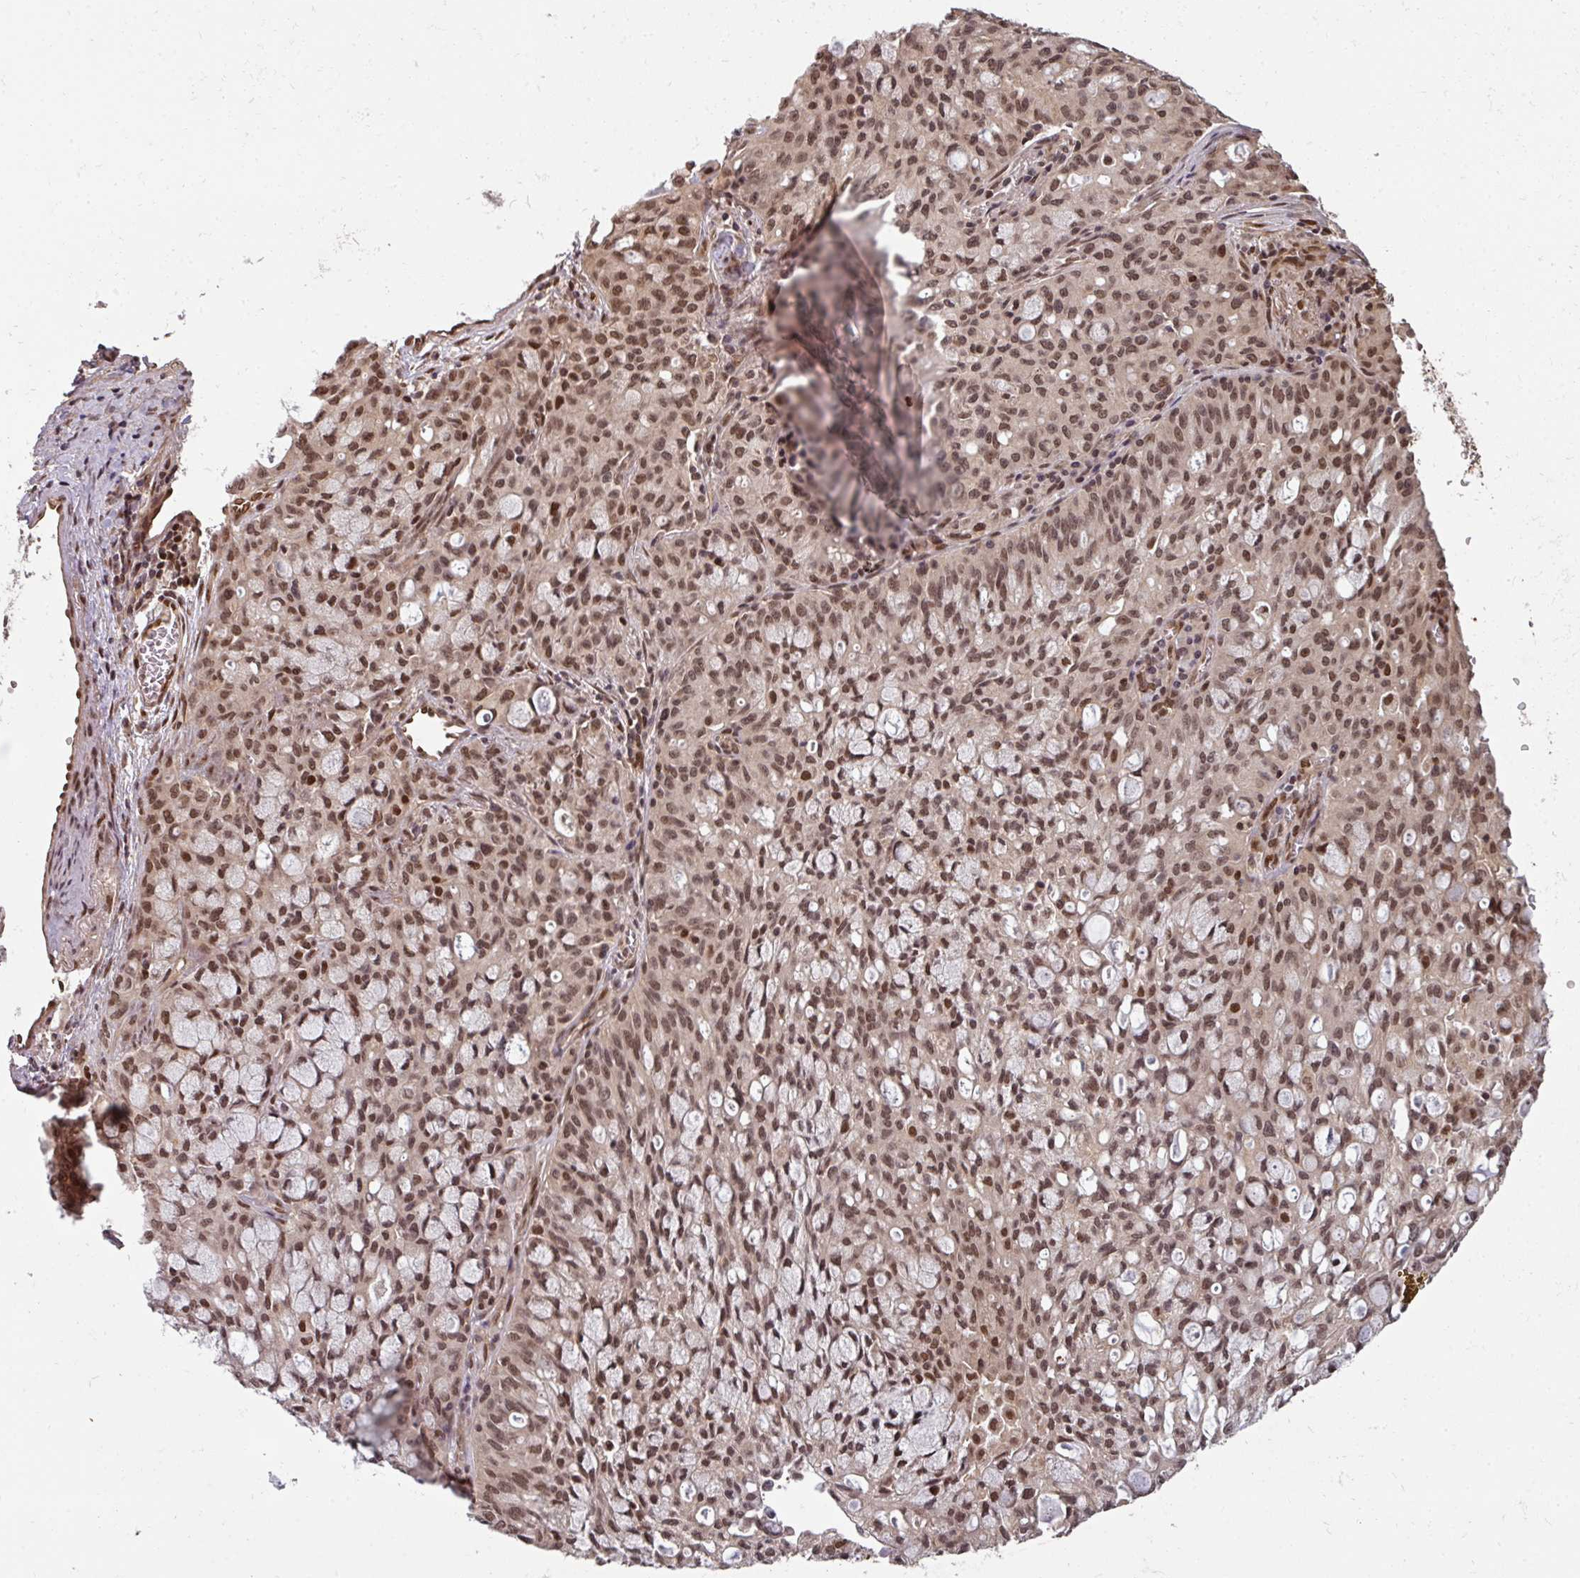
{"staining": {"intensity": "moderate", "quantity": ">75%", "location": "nuclear"}, "tissue": "lung cancer", "cell_type": "Tumor cells", "image_type": "cancer", "snomed": [{"axis": "morphology", "description": "Adenocarcinoma, NOS"}, {"axis": "topography", "description": "Lung"}], "caption": "Tumor cells display medium levels of moderate nuclear expression in approximately >75% of cells in lung cancer (adenocarcinoma).", "gene": "SIK3", "patient": {"sex": "female", "age": 44}}